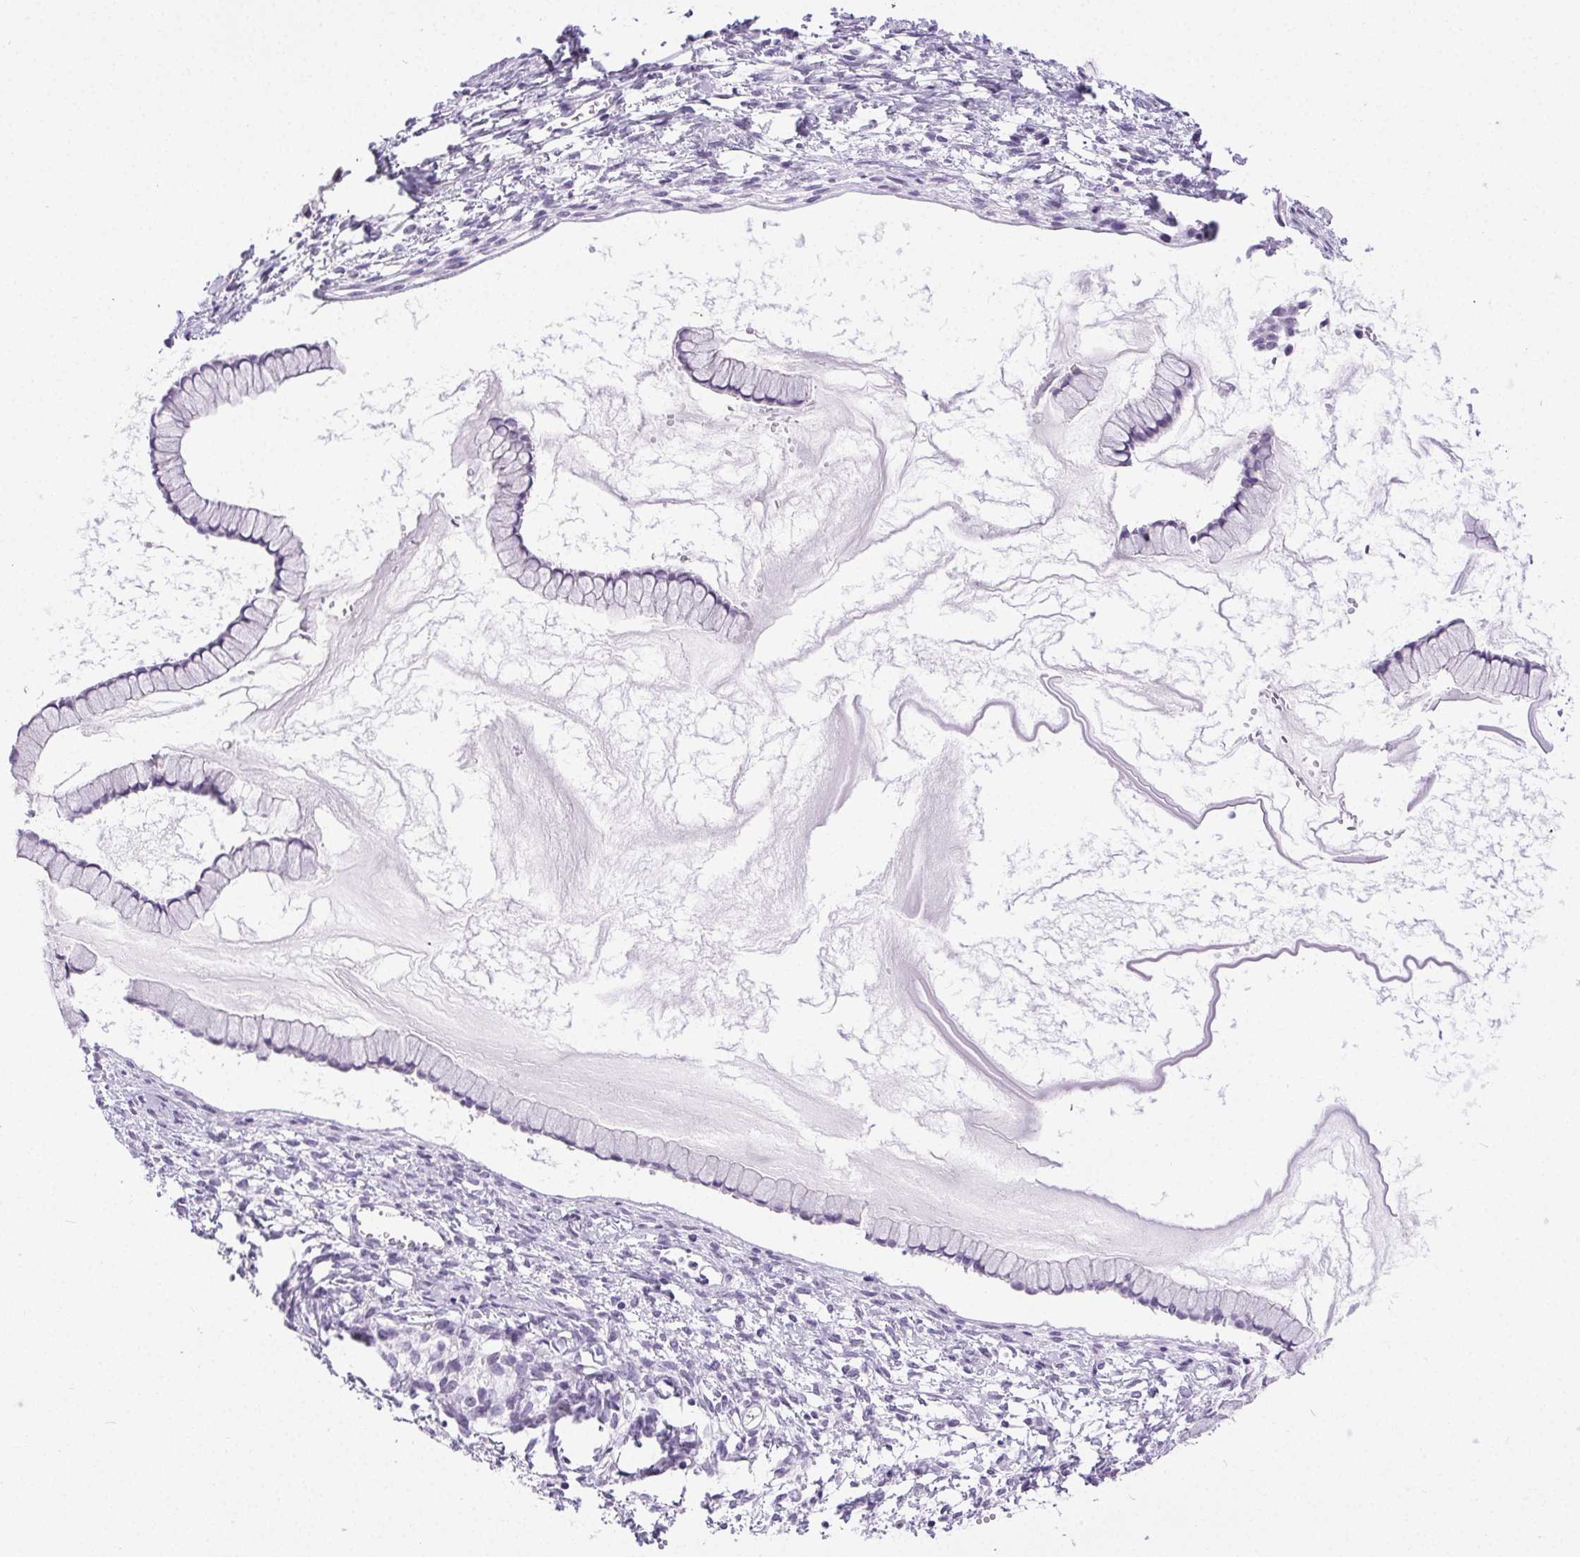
{"staining": {"intensity": "negative", "quantity": "none", "location": "none"}, "tissue": "ovarian cancer", "cell_type": "Tumor cells", "image_type": "cancer", "snomed": [{"axis": "morphology", "description": "Cystadenocarcinoma, mucinous, NOS"}, {"axis": "topography", "description": "Ovary"}], "caption": "The micrograph exhibits no staining of tumor cells in ovarian cancer (mucinous cystadenocarcinoma).", "gene": "C20orf85", "patient": {"sex": "female", "age": 41}}